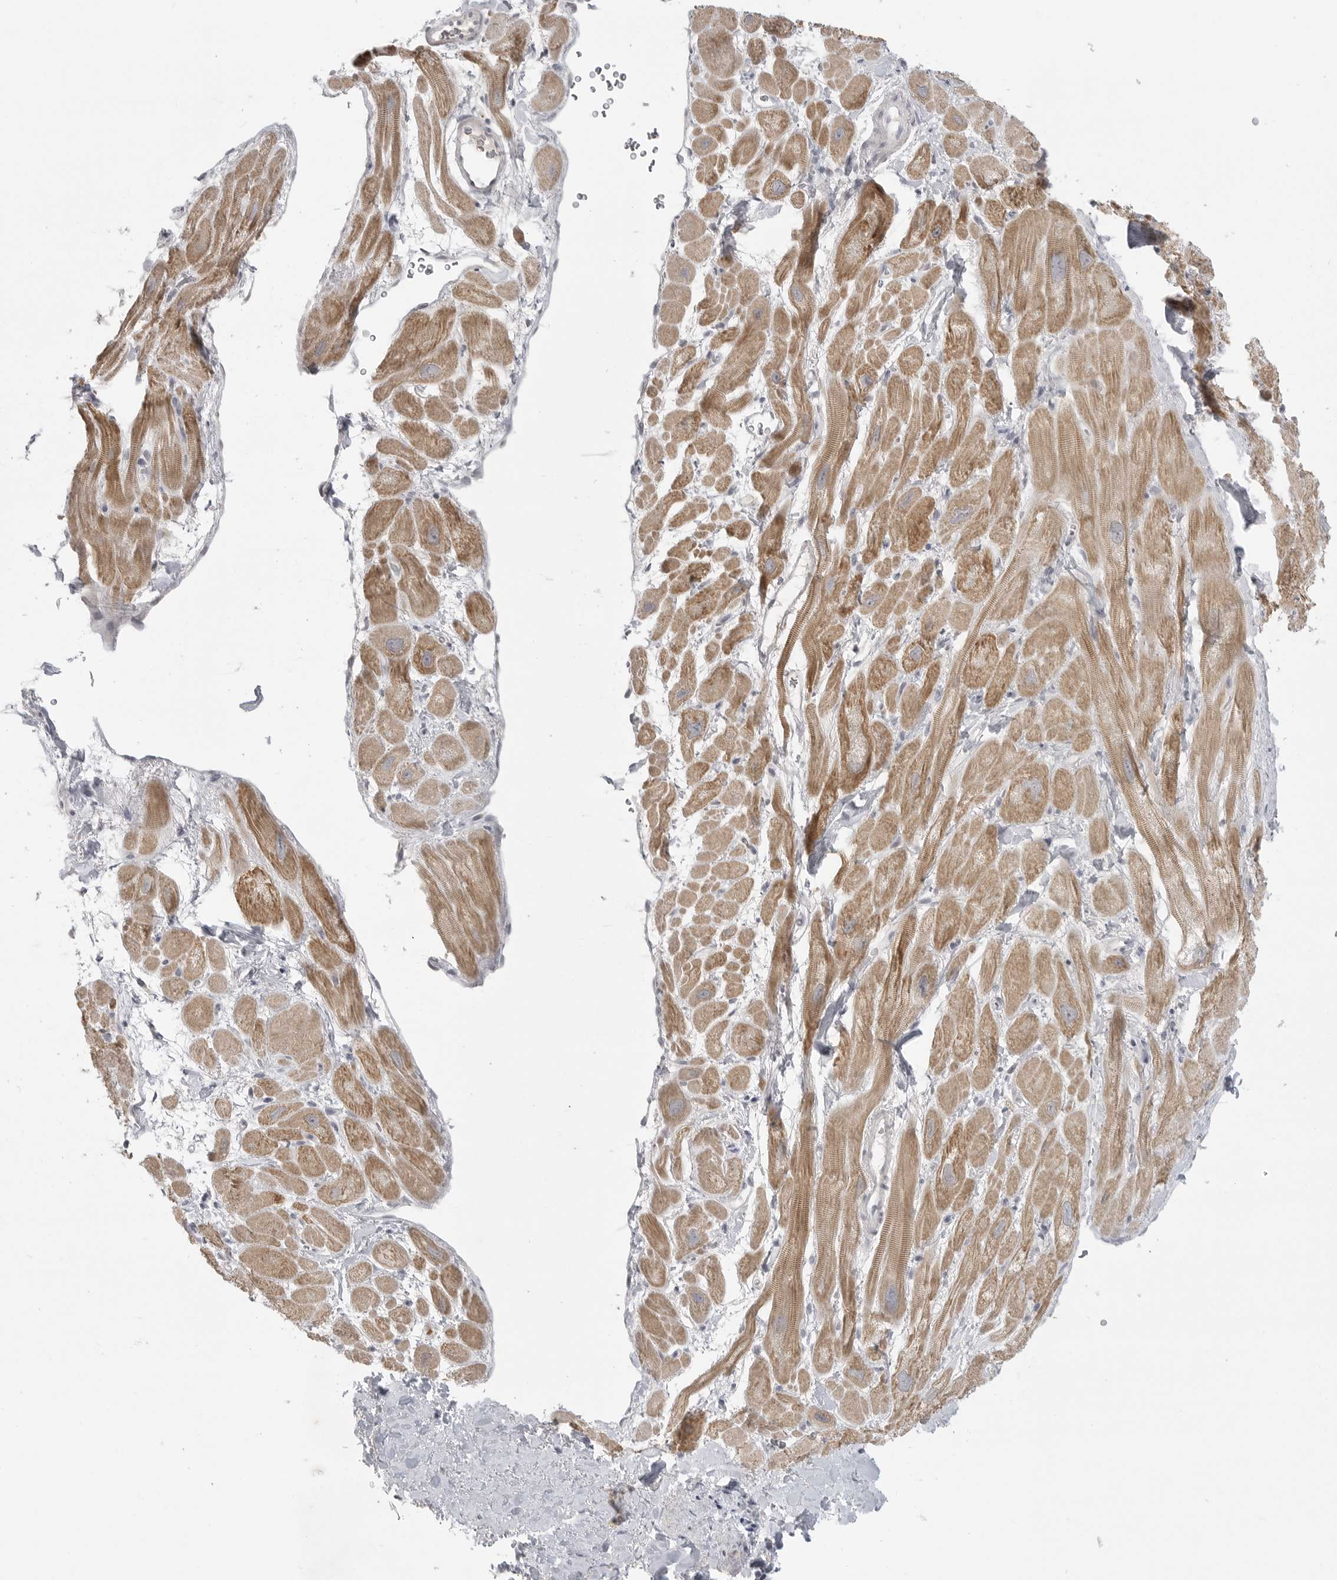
{"staining": {"intensity": "moderate", "quantity": "<25%", "location": "cytoplasmic/membranous"}, "tissue": "heart muscle", "cell_type": "Cardiomyocytes", "image_type": "normal", "snomed": [{"axis": "morphology", "description": "Normal tissue, NOS"}, {"axis": "topography", "description": "Heart"}], "caption": "A brown stain labels moderate cytoplasmic/membranous positivity of a protein in cardiomyocytes of normal human heart muscle. (brown staining indicates protein expression, while blue staining denotes nuclei).", "gene": "TCTN3", "patient": {"sex": "male", "age": 49}}